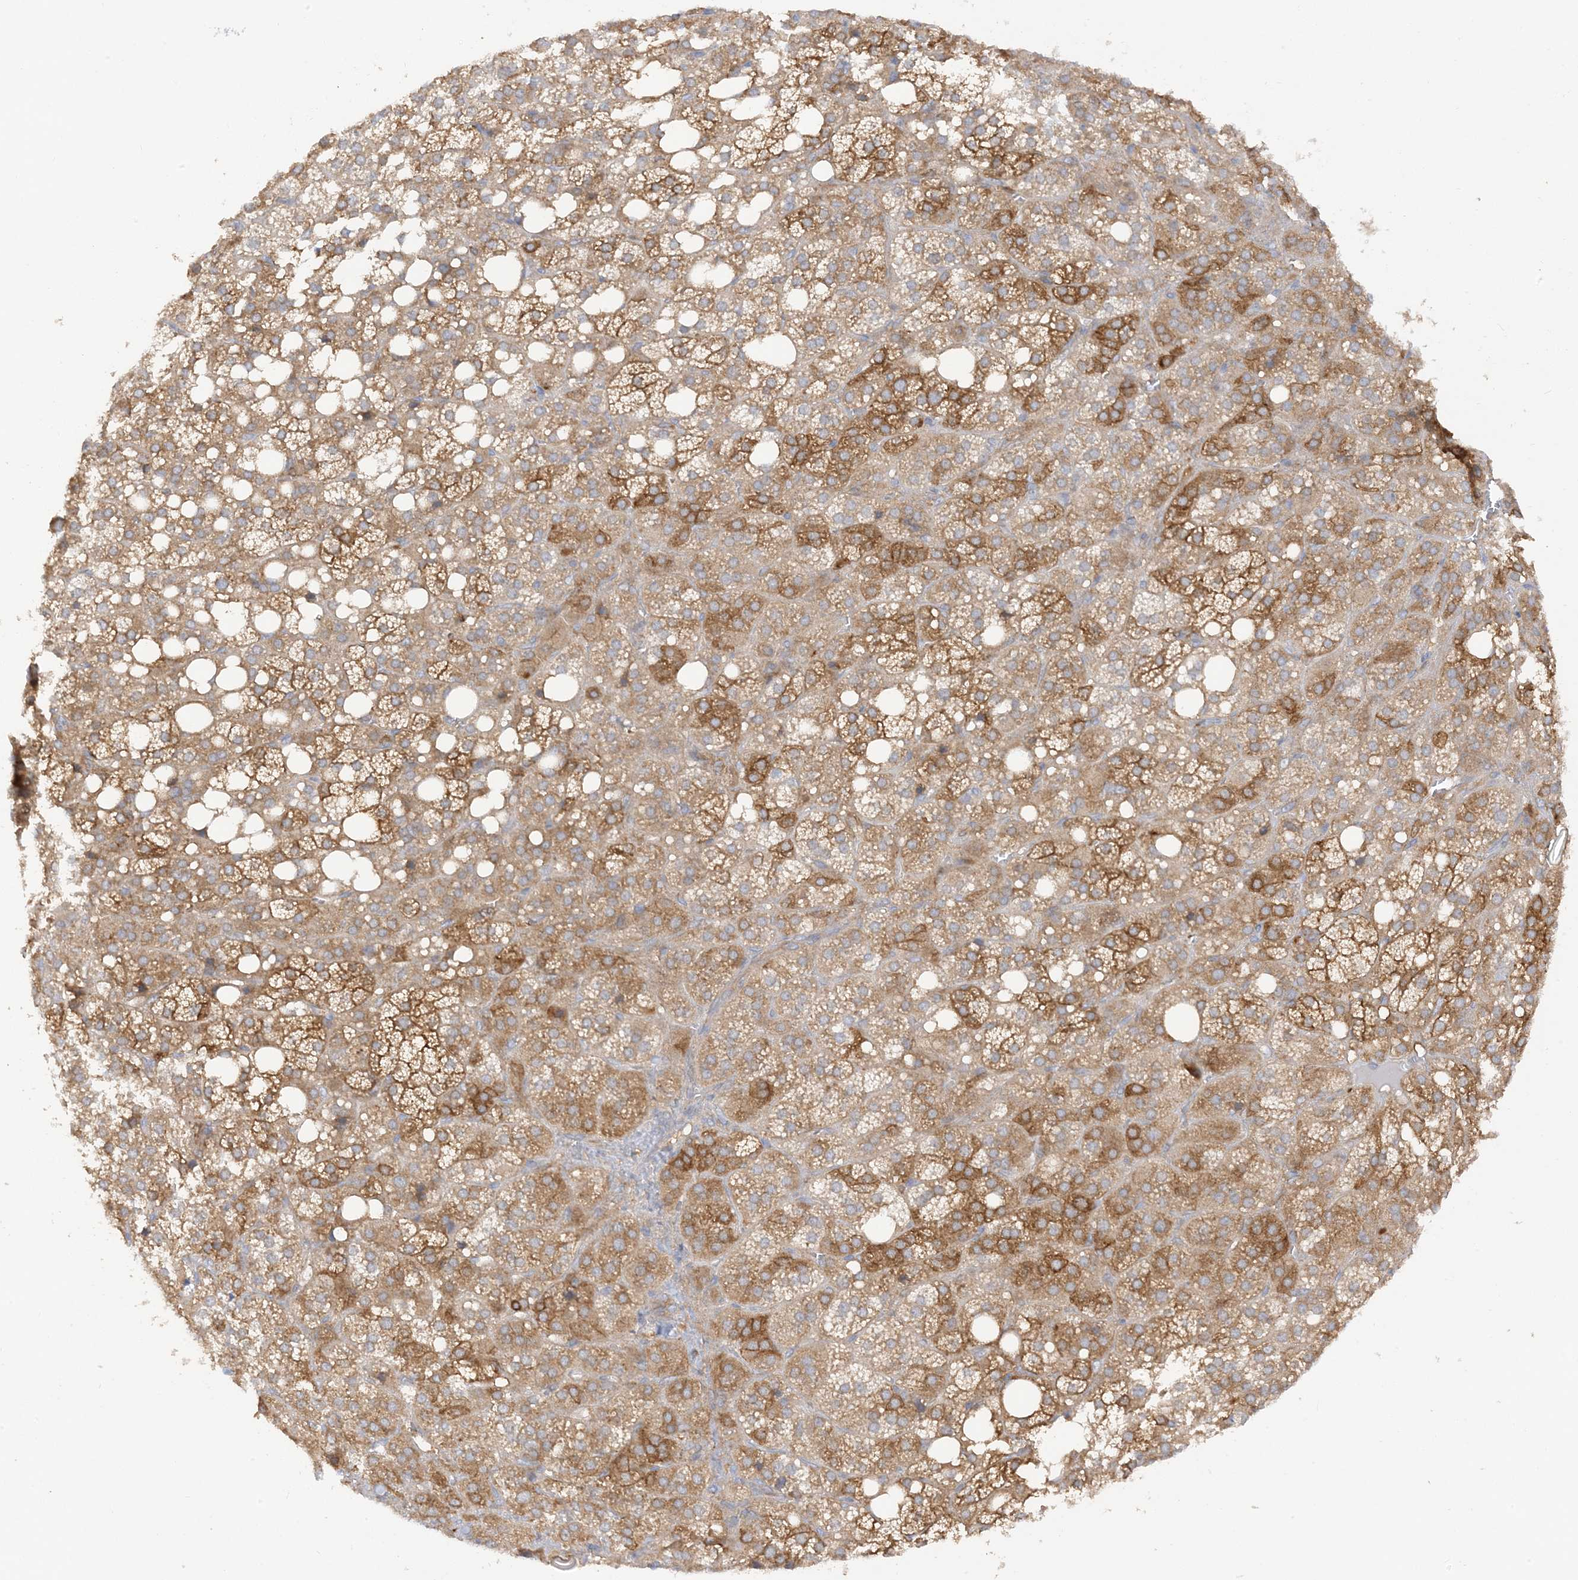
{"staining": {"intensity": "moderate", "quantity": ">75%", "location": "cytoplasmic/membranous"}, "tissue": "adrenal gland", "cell_type": "Glandular cells", "image_type": "normal", "snomed": [{"axis": "morphology", "description": "Normal tissue, NOS"}, {"axis": "topography", "description": "Adrenal gland"}], "caption": "Immunohistochemical staining of benign adrenal gland demonstrates medium levels of moderate cytoplasmic/membranous staining in approximately >75% of glandular cells. (Brightfield microscopy of DAB IHC at high magnification).", "gene": "PHACTR2", "patient": {"sex": "female", "age": 59}}